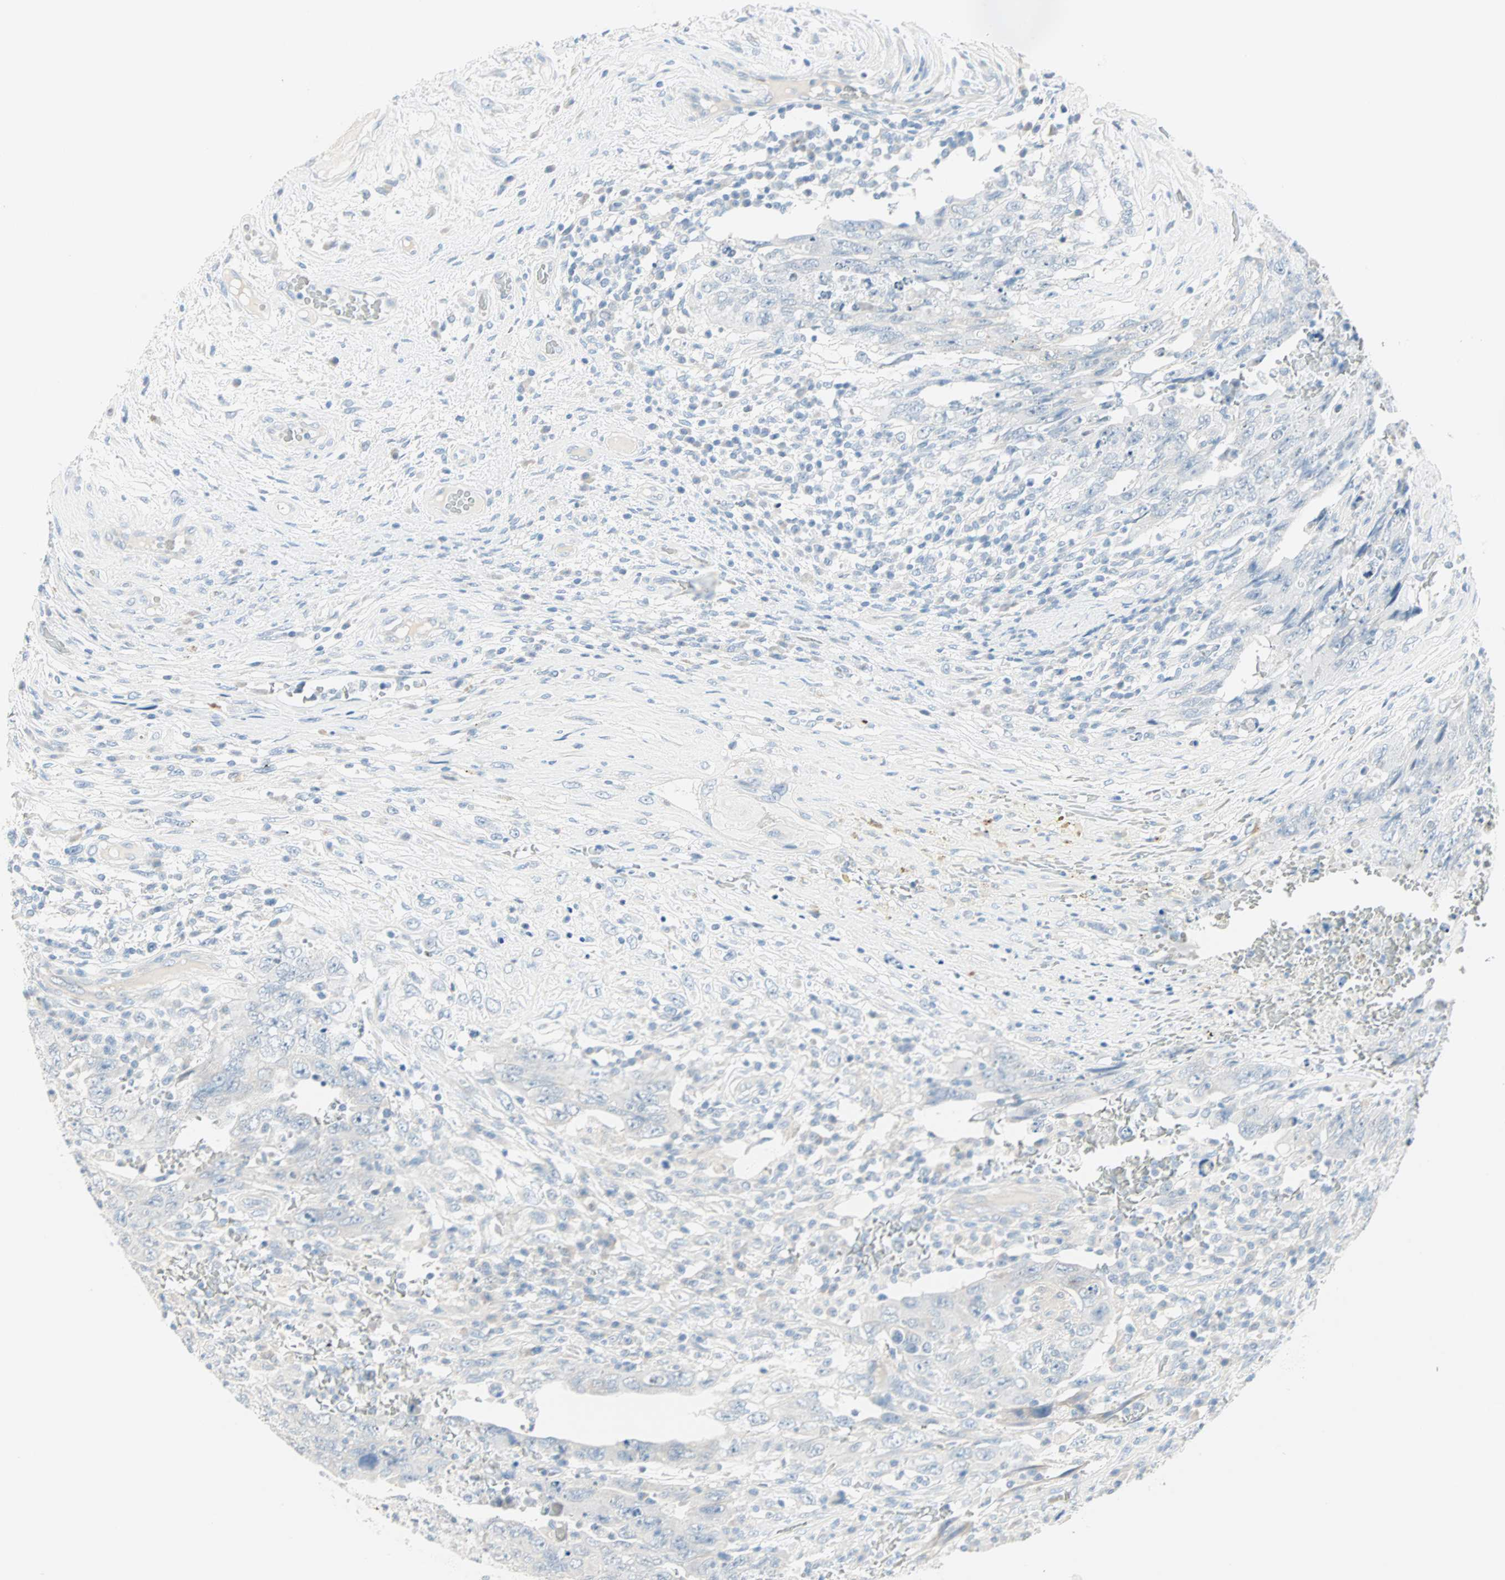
{"staining": {"intensity": "negative", "quantity": "none", "location": "none"}, "tissue": "testis cancer", "cell_type": "Tumor cells", "image_type": "cancer", "snomed": [{"axis": "morphology", "description": "Carcinoma, Embryonal, NOS"}, {"axis": "topography", "description": "Testis"}], "caption": "Immunohistochemistry (IHC) image of human testis embryonal carcinoma stained for a protein (brown), which demonstrates no expression in tumor cells. (Immunohistochemistry (IHC), brightfield microscopy, high magnification).", "gene": "SULT1C2", "patient": {"sex": "male", "age": 26}}